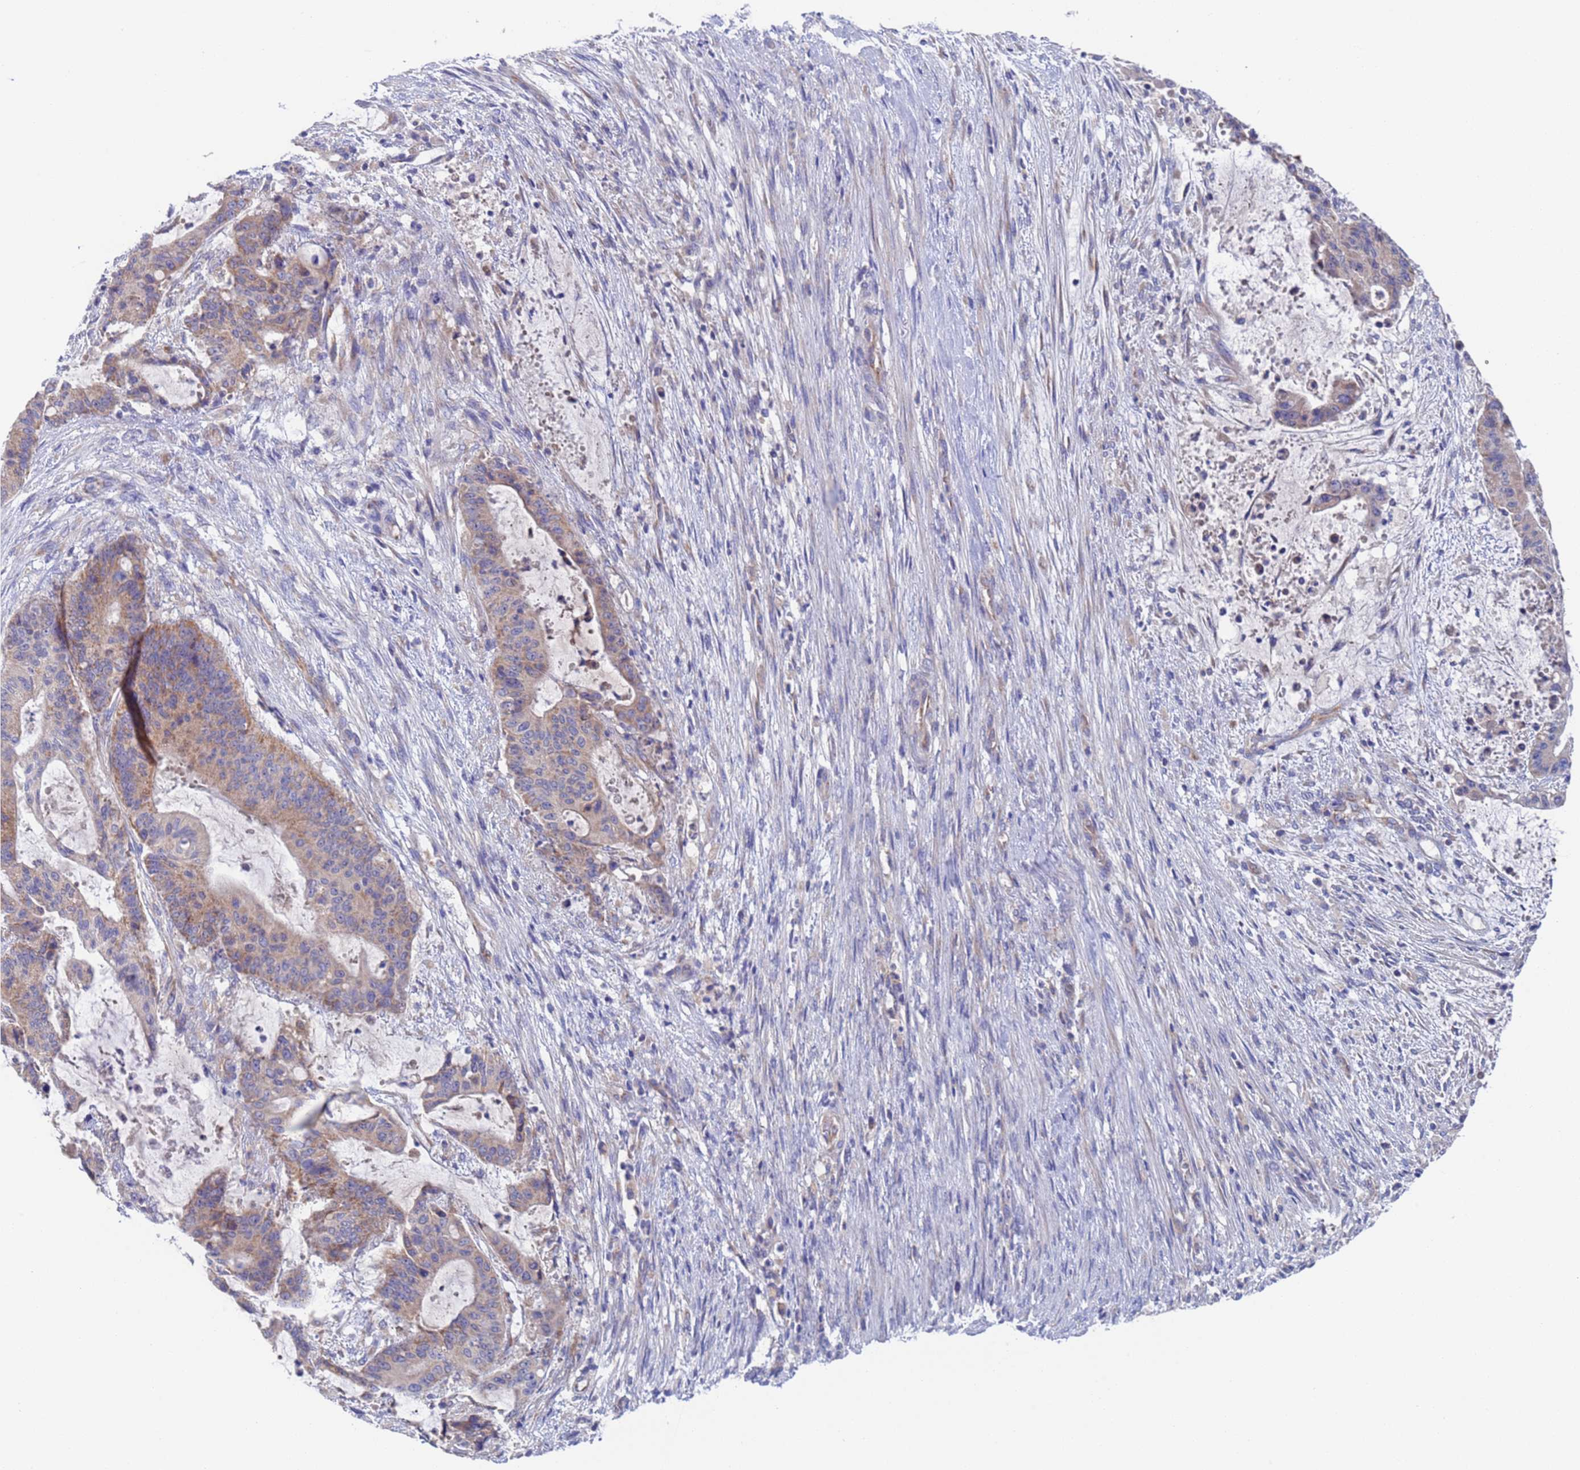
{"staining": {"intensity": "weak", "quantity": "<25%", "location": "cytoplasmic/membranous"}, "tissue": "liver cancer", "cell_type": "Tumor cells", "image_type": "cancer", "snomed": [{"axis": "morphology", "description": "Normal tissue, NOS"}, {"axis": "morphology", "description": "Cholangiocarcinoma"}, {"axis": "topography", "description": "Liver"}, {"axis": "topography", "description": "Peripheral nerve tissue"}], "caption": "Liver cancer (cholangiocarcinoma) stained for a protein using IHC displays no positivity tumor cells.", "gene": "PET117", "patient": {"sex": "female", "age": 73}}